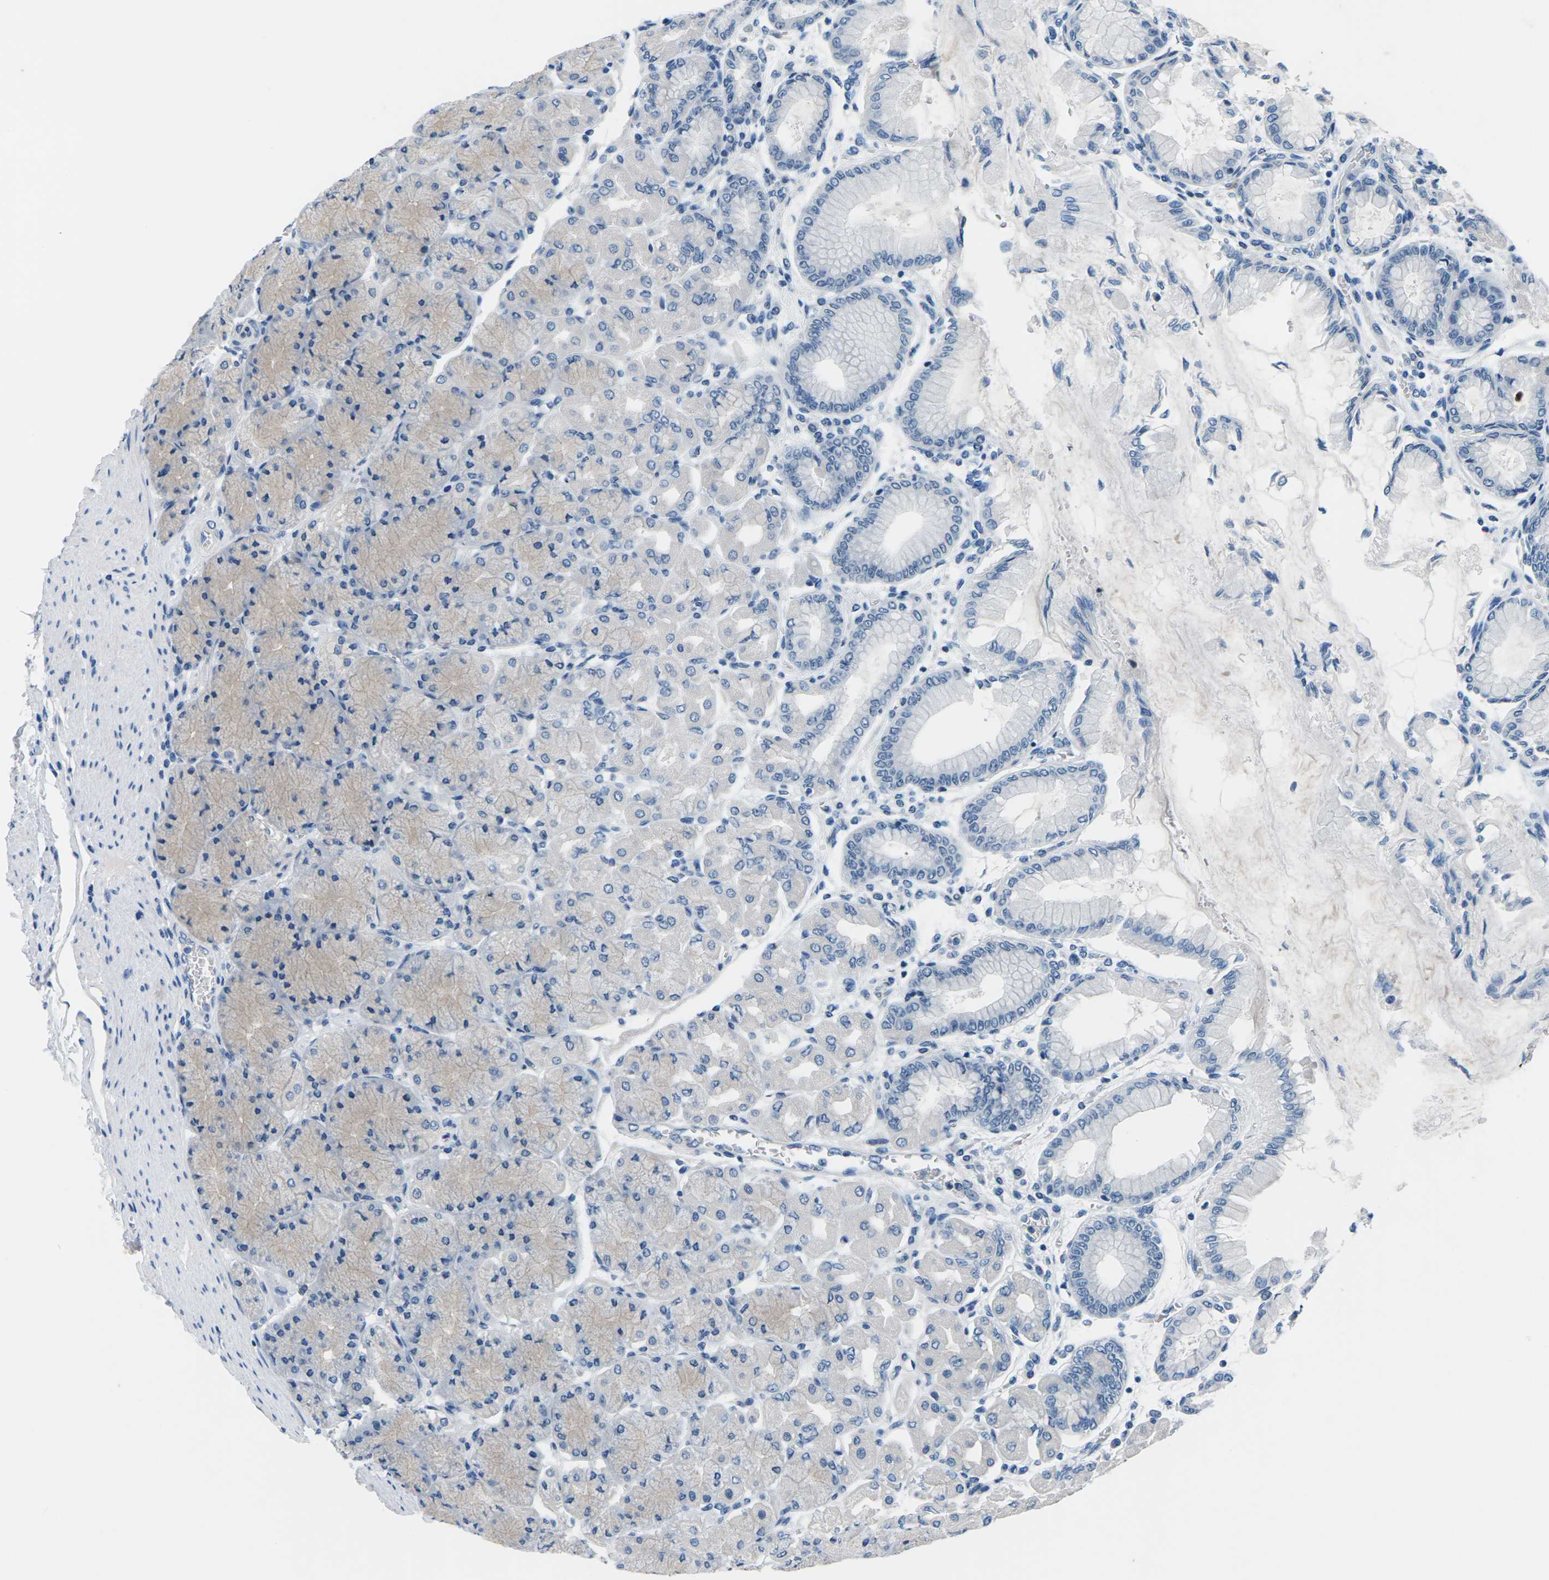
{"staining": {"intensity": "weak", "quantity": "<25%", "location": "cytoplasmic/membranous"}, "tissue": "stomach", "cell_type": "Glandular cells", "image_type": "normal", "snomed": [{"axis": "morphology", "description": "Normal tissue, NOS"}, {"axis": "topography", "description": "Stomach, upper"}], "caption": "A high-resolution histopathology image shows IHC staining of unremarkable stomach, which reveals no significant staining in glandular cells. (DAB immunohistochemistry (IHC) visualized using brightfield microscopy, high magnification).", "gene": "UMOD", "patient": {"sex": "female", "age": 56}}